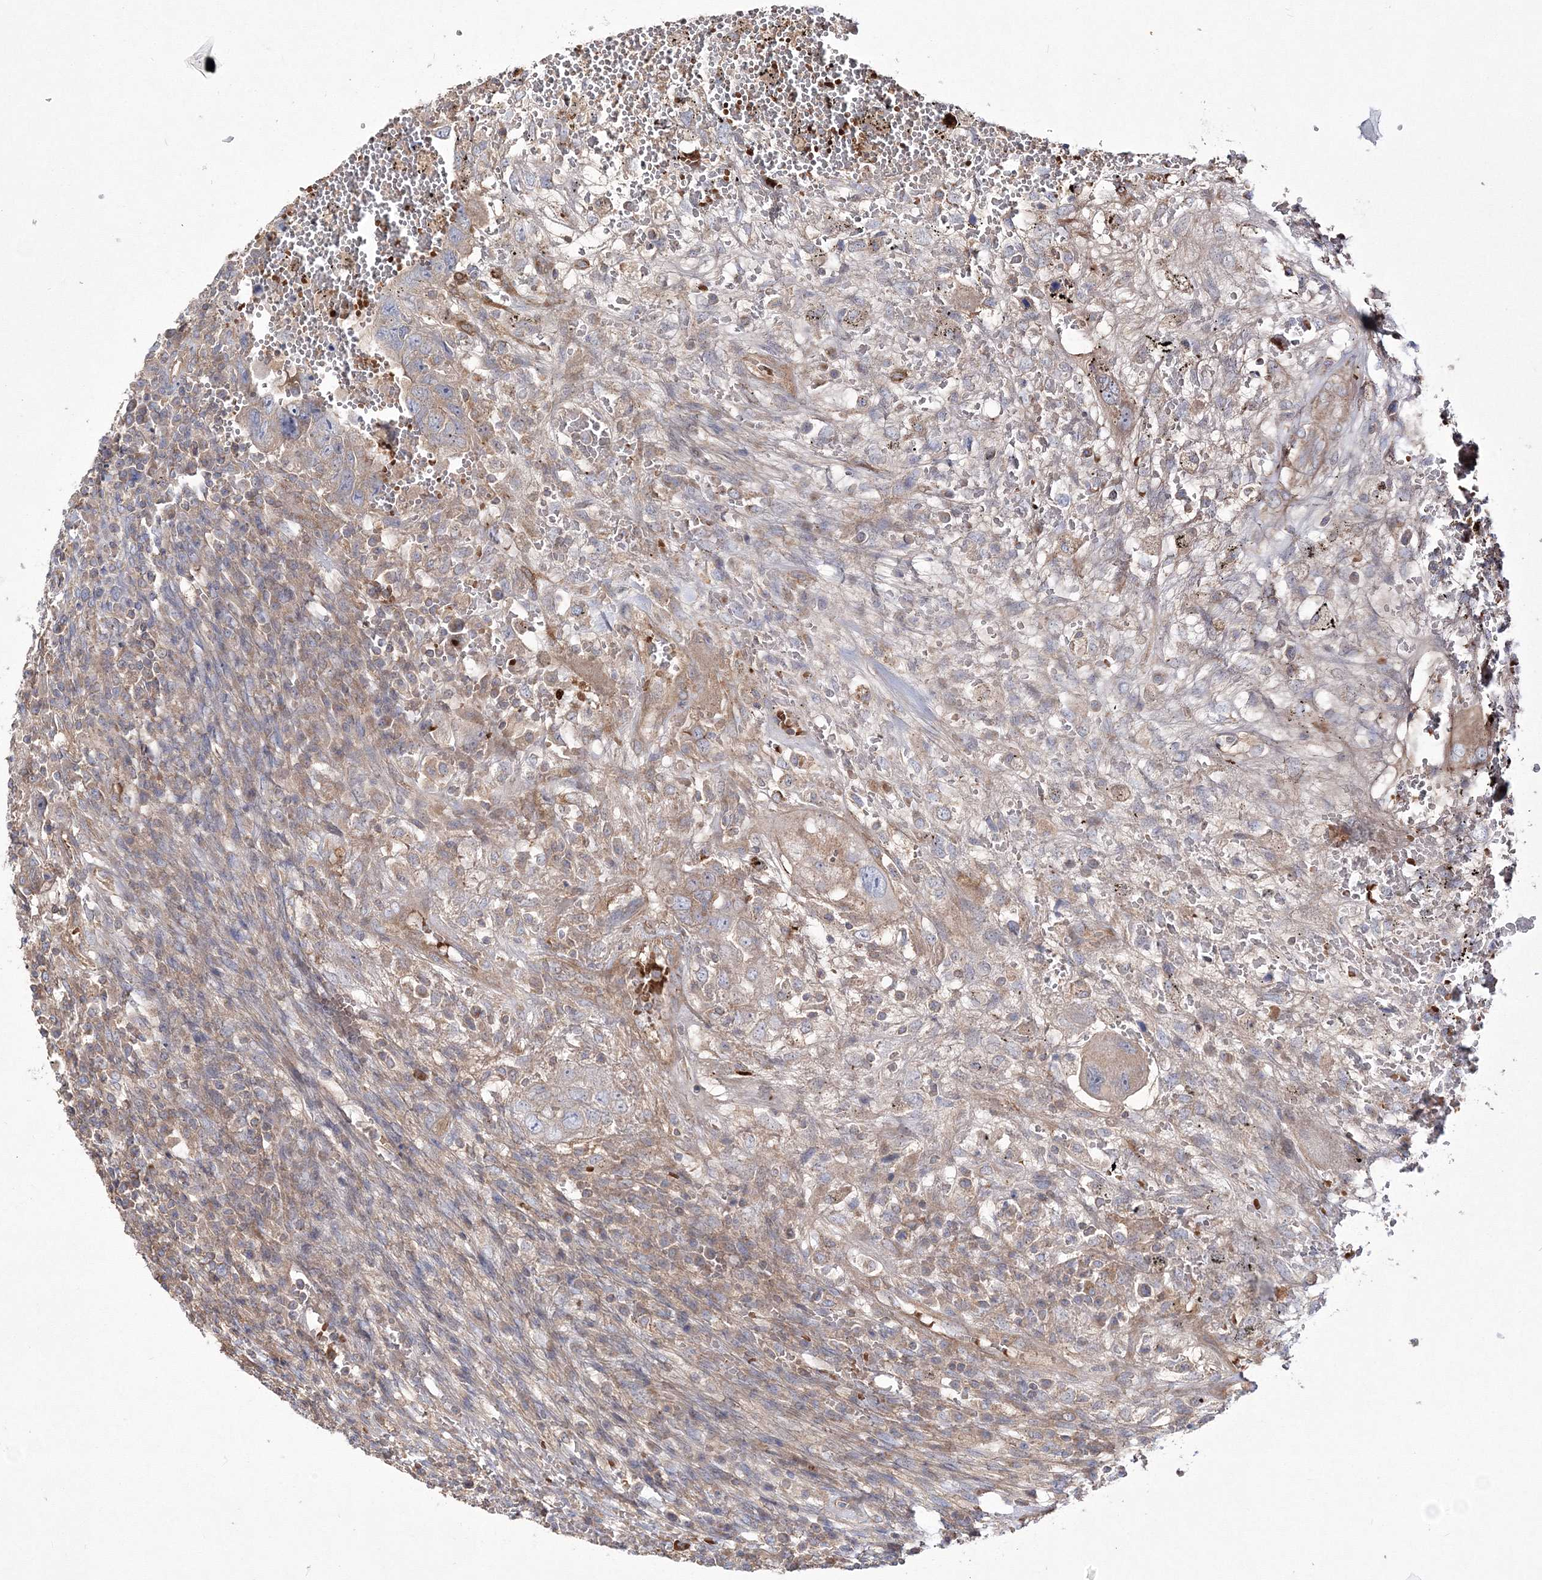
{"staining": {"intensity": "weak", "quantity": "<25%", "location": "cytoplasmic/membranous"}, "tissue": "testis cancer", "cell_type": "Tumor cells", "image_type": "cancer", "snomed": [{"axis": "morphology", "description": "Carcinoma, Embryonal, NOS"}, {"axis": "topography", "description": "Testis"}], "caption": "IHC photomicrograph of neoplastic tissue: human testis embryonal carcinoma stained with DAB (3,3'-diaminobenzidine) reveals no significant protein staining in tumor cells.", "gene": "ZSWIM6", "patient": {"sex": "male", "age": 26}}